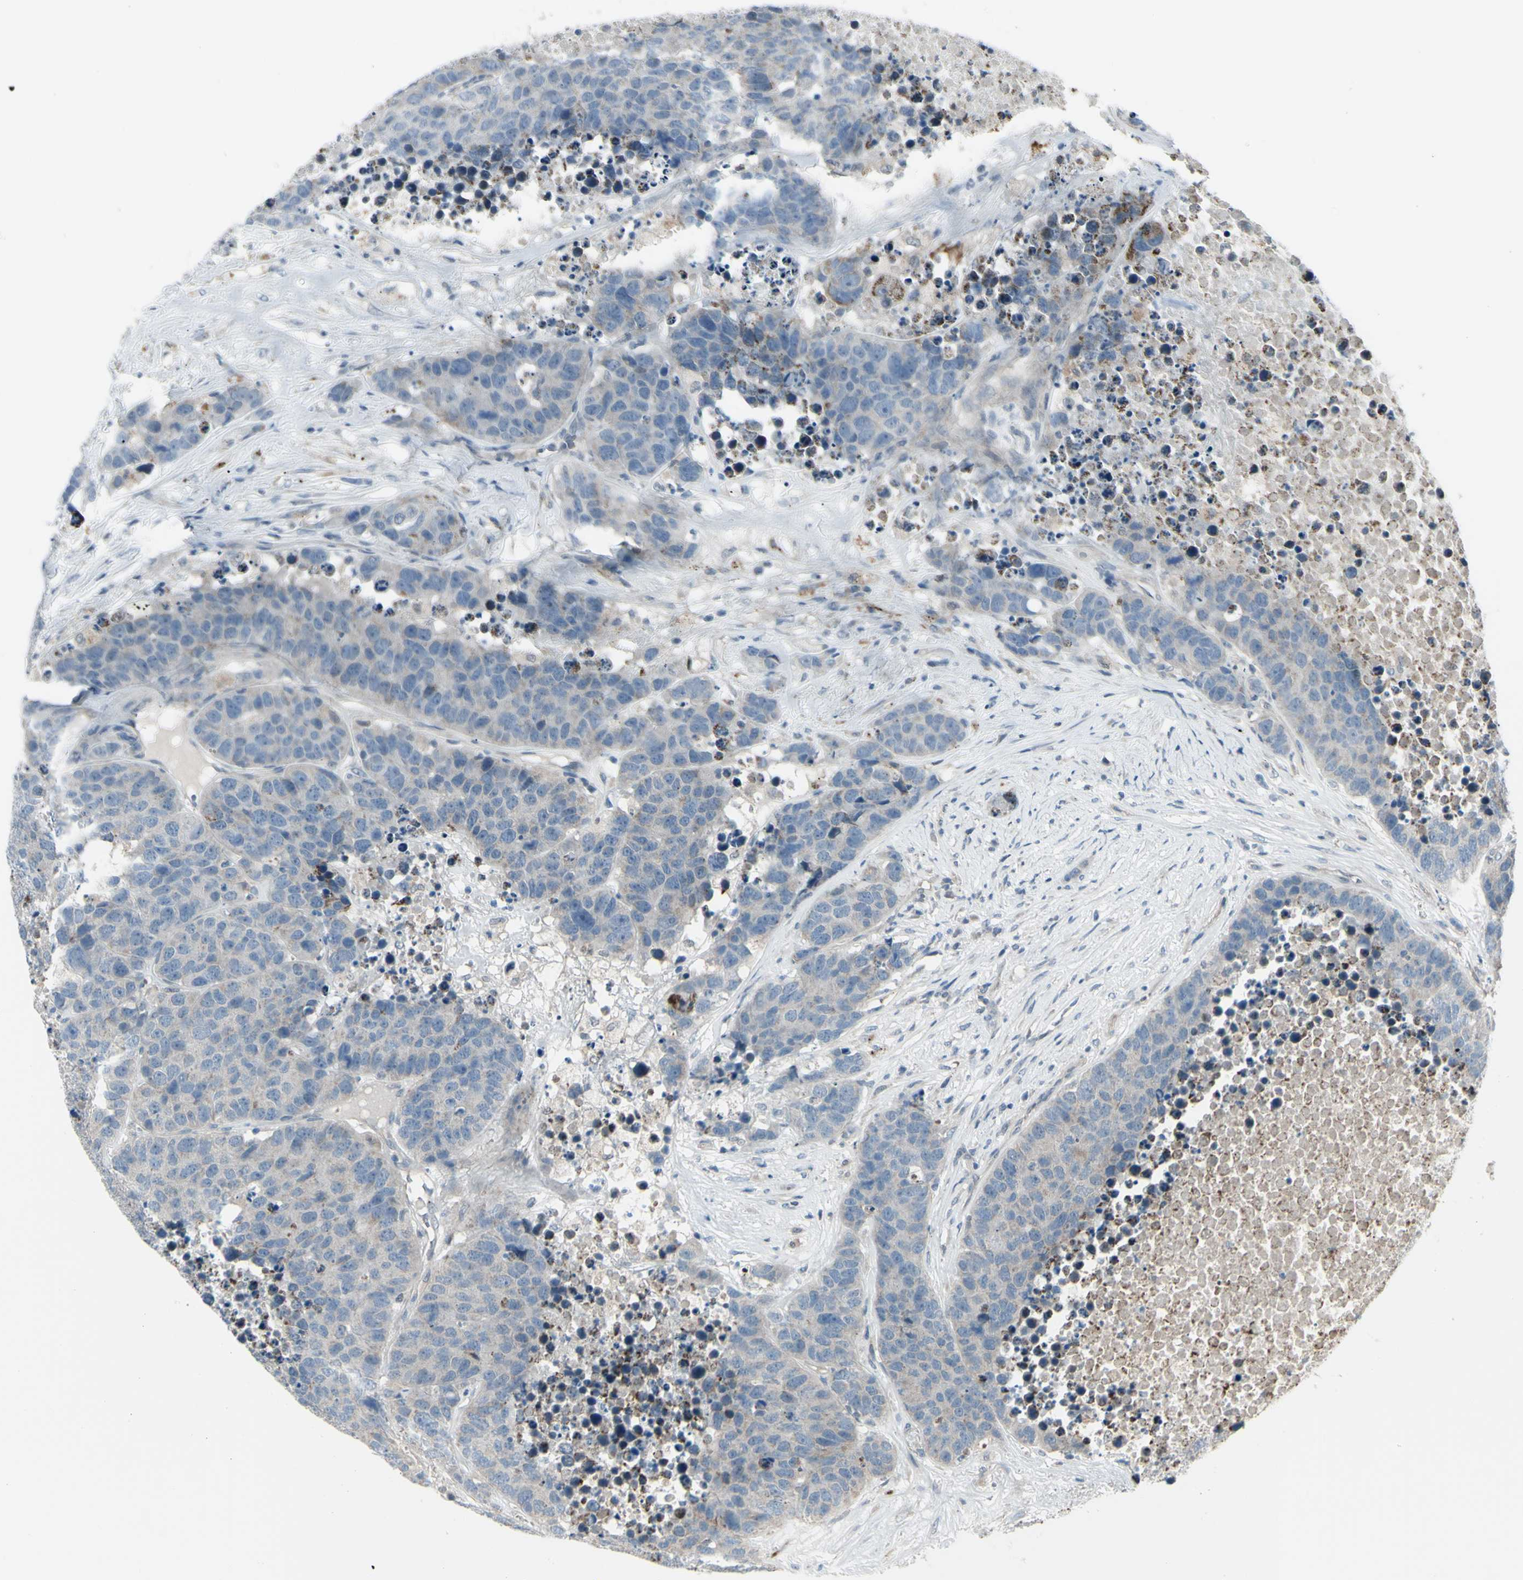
{"staining": {"intensity": "weak", "quantity": "25%-75%", "location": "cytoplasmic/membranous"}, "tissue": "carcinoid", "cell_type": "Tumor cells", "image_type": "cancer", "snomed": [{"axis": "morphology", "description": "Carcinoid, malignant, NOS"}, {"axis": "topography", "description": "Lung"}], "caption": "This is a micrograph of immunohistochemistry staining of carcinoid (malignant), which shows weak expression in the cytoplasmic/membranous of tumor cells.", "gene": "OSTM1", "patient": {"sex": "male", "age": 60}}